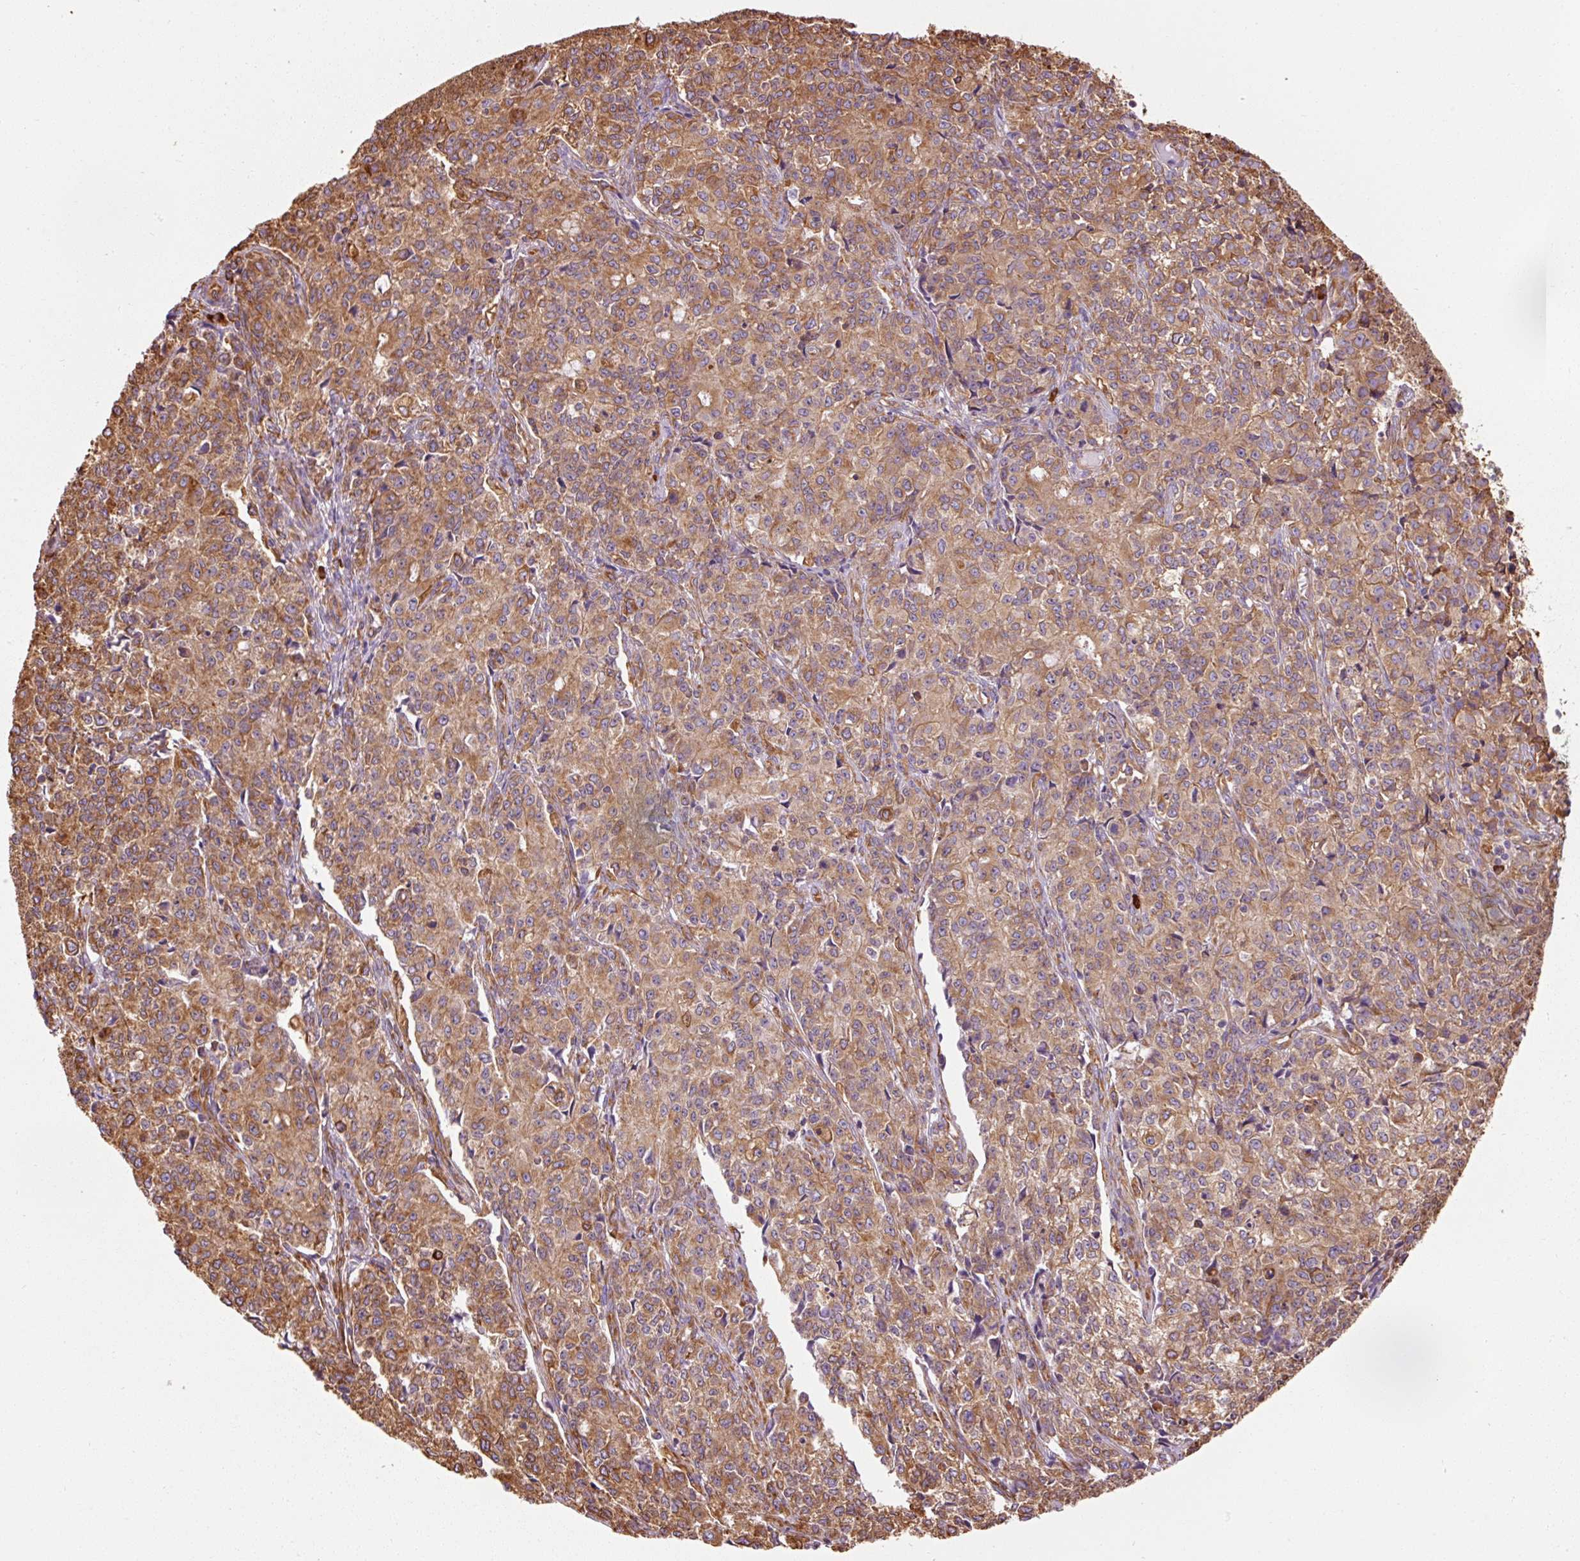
{"staining": {"intensity": "moderate", "quantity": ">75%", "location": "cytoplasmic/membranous"}, "tissue": "endometrial cancer", "cell_type": "Tumor cells", "image_type": "cancer", "snomed": [{"axis": "morphology", "description": "Adenocarcinoma, NOS"}, {"axis": "topography", "description": "Endometrium"}], "caption": "Adenocarcinoma (endometrial) was stained to show a protein in brown. There is medium levels of moderate cytoplasmic/membranous positivity in approximately >75% of tumor cells.", "gene": "KLC1", "patient": {"sex": "female", "age": 50}}